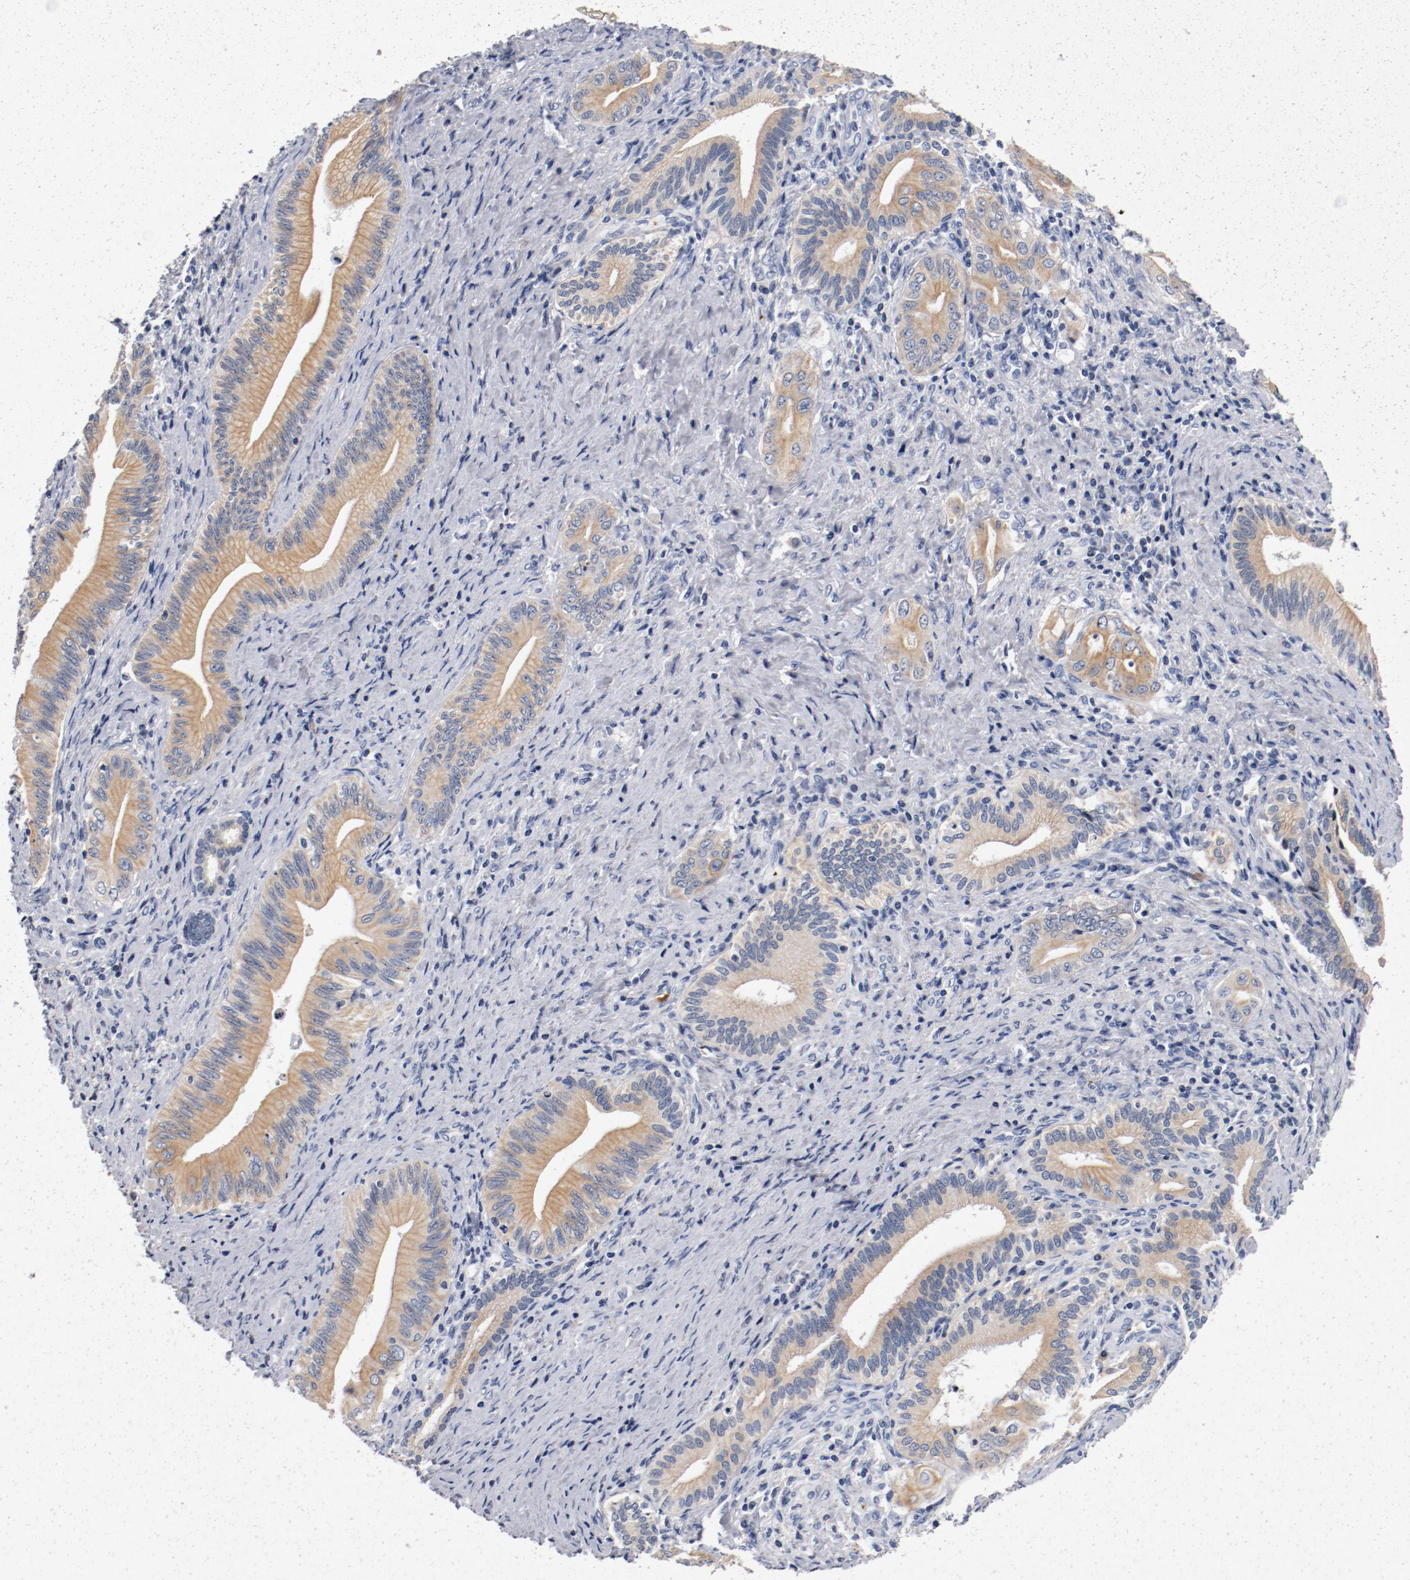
{"staining": {"intensity": "weak", "quantity": ">75%", "location": "cytoplasmic/membranous"}, "tissue": "liver cancer", "cell_type": "Tumor cells", "image_type": "cancer", "snomed": [{"axis": "morphology", "description": "Cholangiocarcinoma"}, {"axis": "topography", "description": "Liver"}], "caption": "Protein staining of liver cancer tissue exhibits weak cytoplasmic/membranous positivity in approximately >75% of tumor cells.", "gene": "PIM1", "patient": {"sex": "male", "age": 58}}